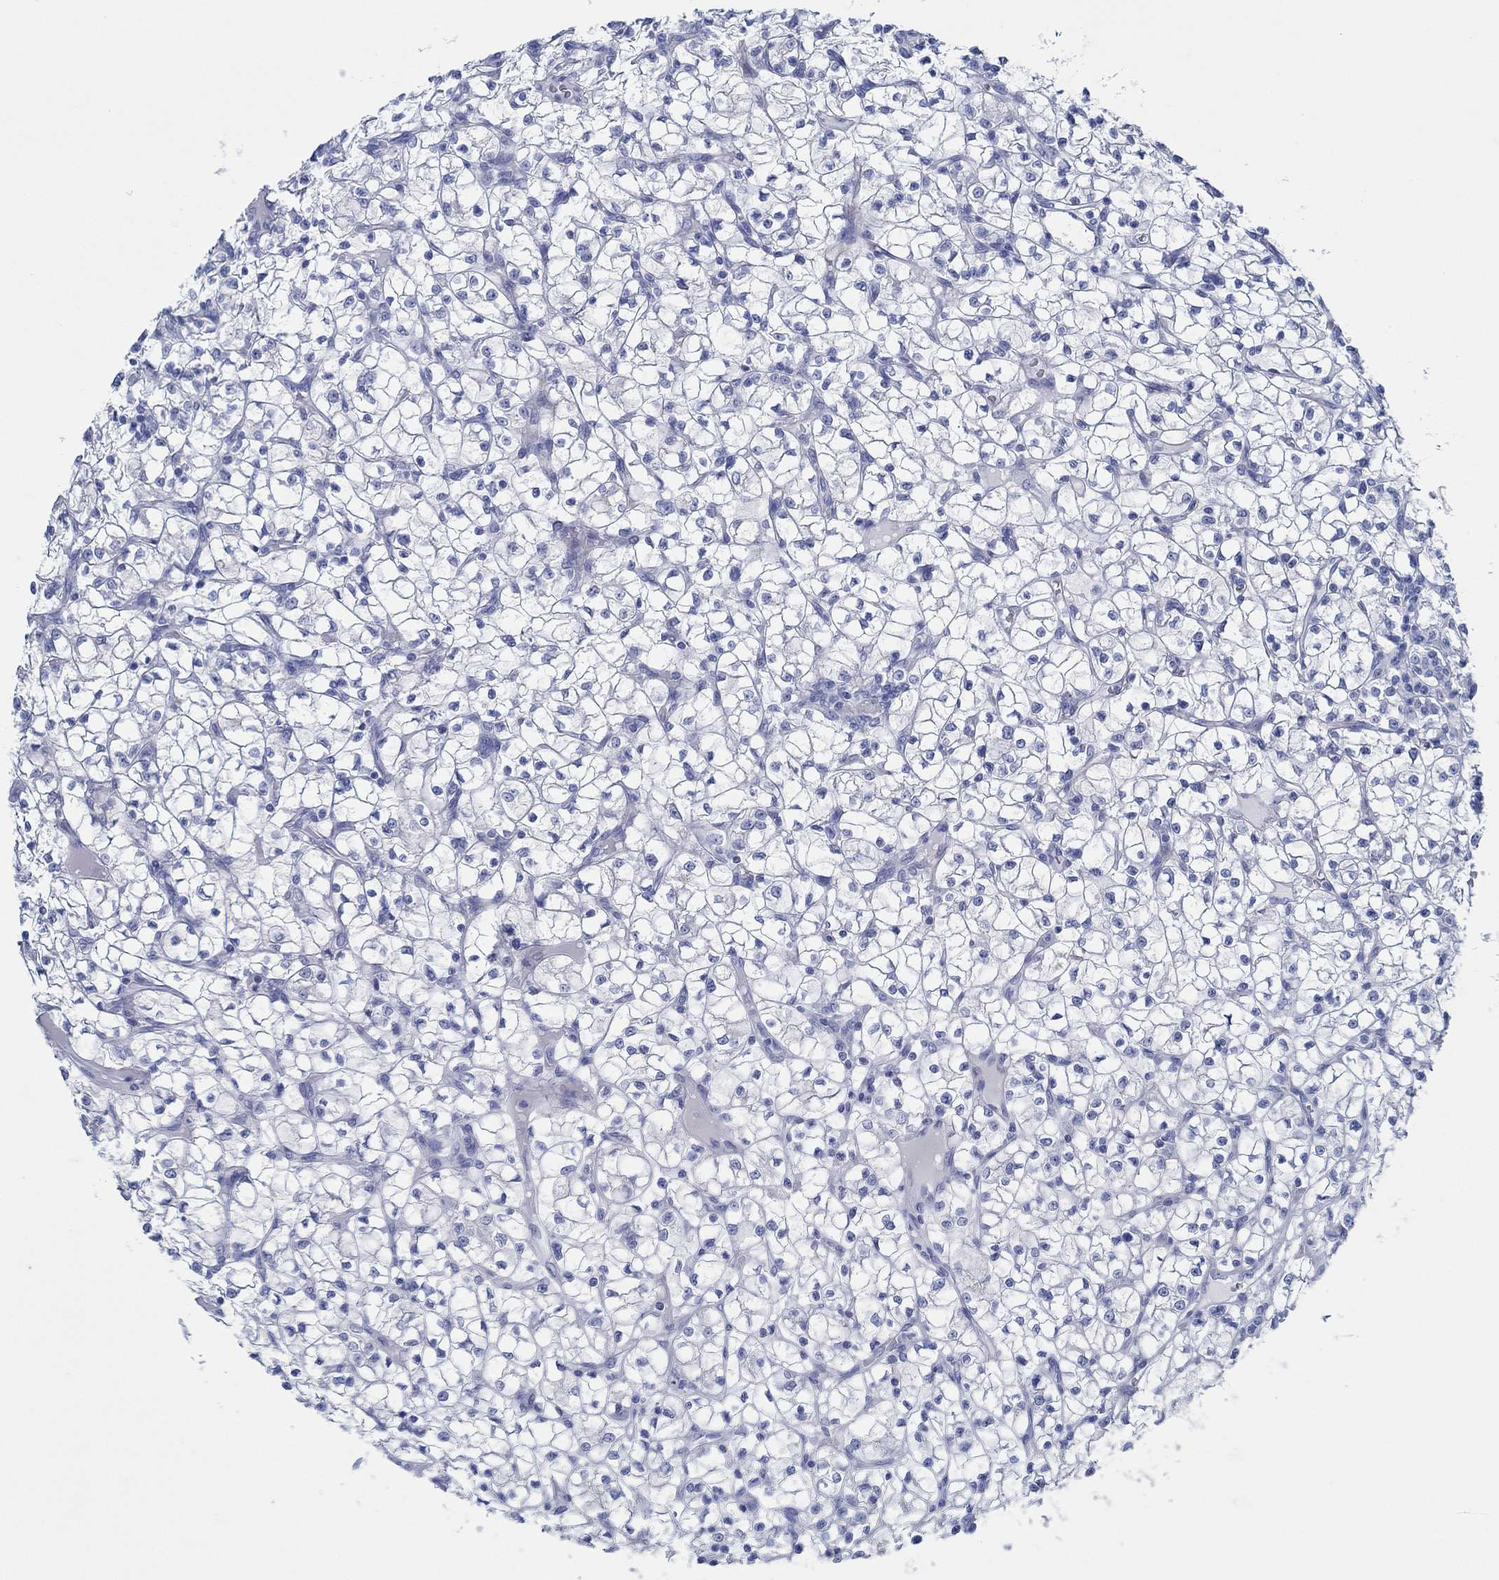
{"staining": {"intensity": "negative", "quantity": "none", "location": "none"}, "tissue": "renal cancer", "cell_type": "Tumor cells", "image_type": "cancer", "snomed": [{"axis": "morphology", "description": "Adenocarcinoma, NOS"}, {"axis": "topography", "description": "Kidney"}], "caption": "This histopathology image is of renal cancer (adenocarcinoma) stained with immunohistochemistry (IHC) to label a protein in brown with the nuclei are counter-stained blue. There is no expression in tumor cells.", "gene": "IGFBP6", "patient": {"sex": "female", "age": 64}}